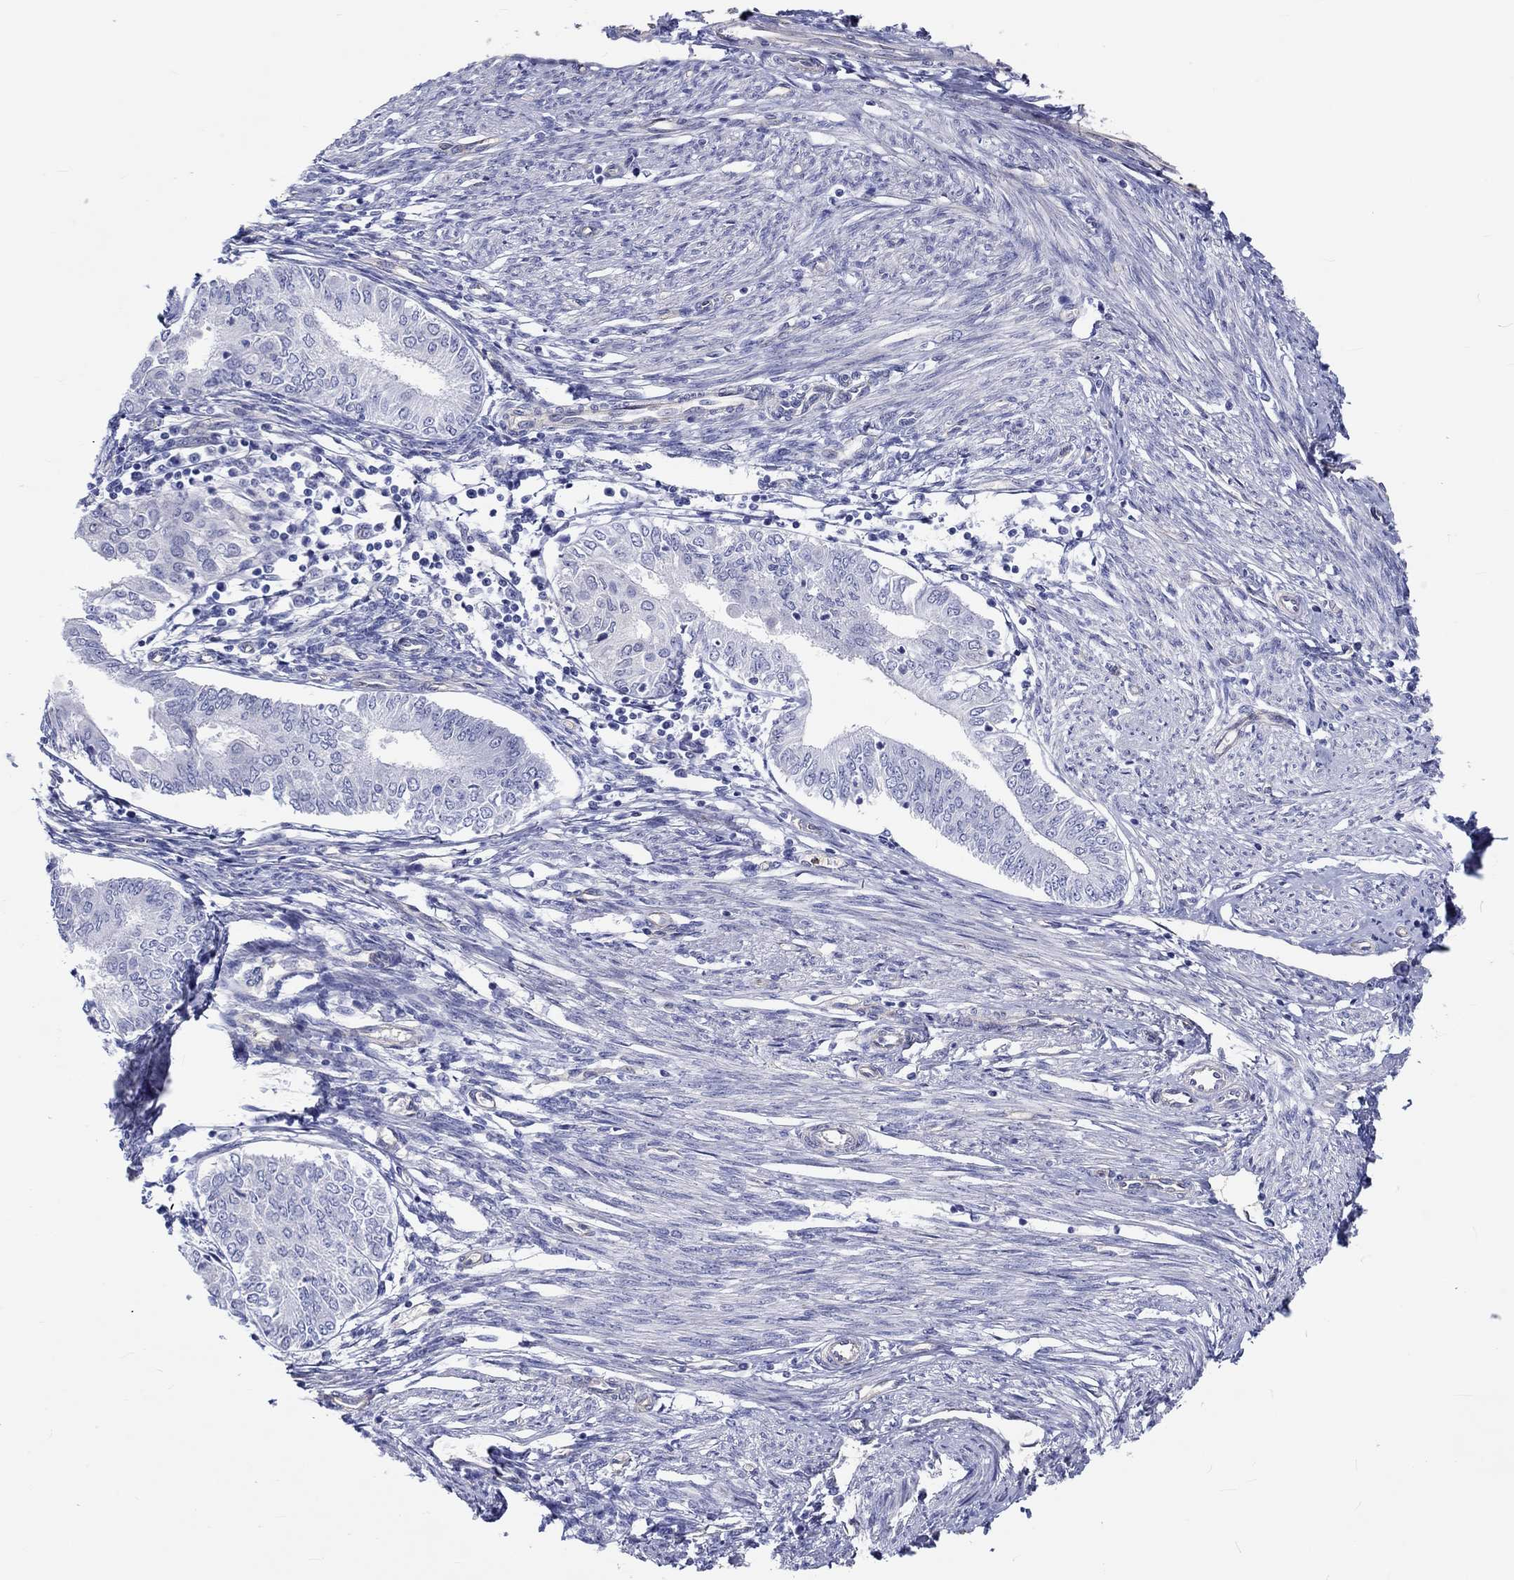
{"staining": {"intensity": "negative", "quantity": "none", "location": "none"}, "tissue": "endometrial cancer", "cell_type": "Tumor cells", "image_type": "cancer", "snomed": [{"axis": "morphology", "description": "Adenocarcinoma, NOS"}, {"axis": "topography", "description": "Endometrium"}], "caption": "IHC histopathology image of human endometrial cancer (adenocarcinoma) stained for a protein (brown), which reveals no staining in tumor cells.", "gene": "CDY2B", "patient": {"sex": "female", "age": 68}}